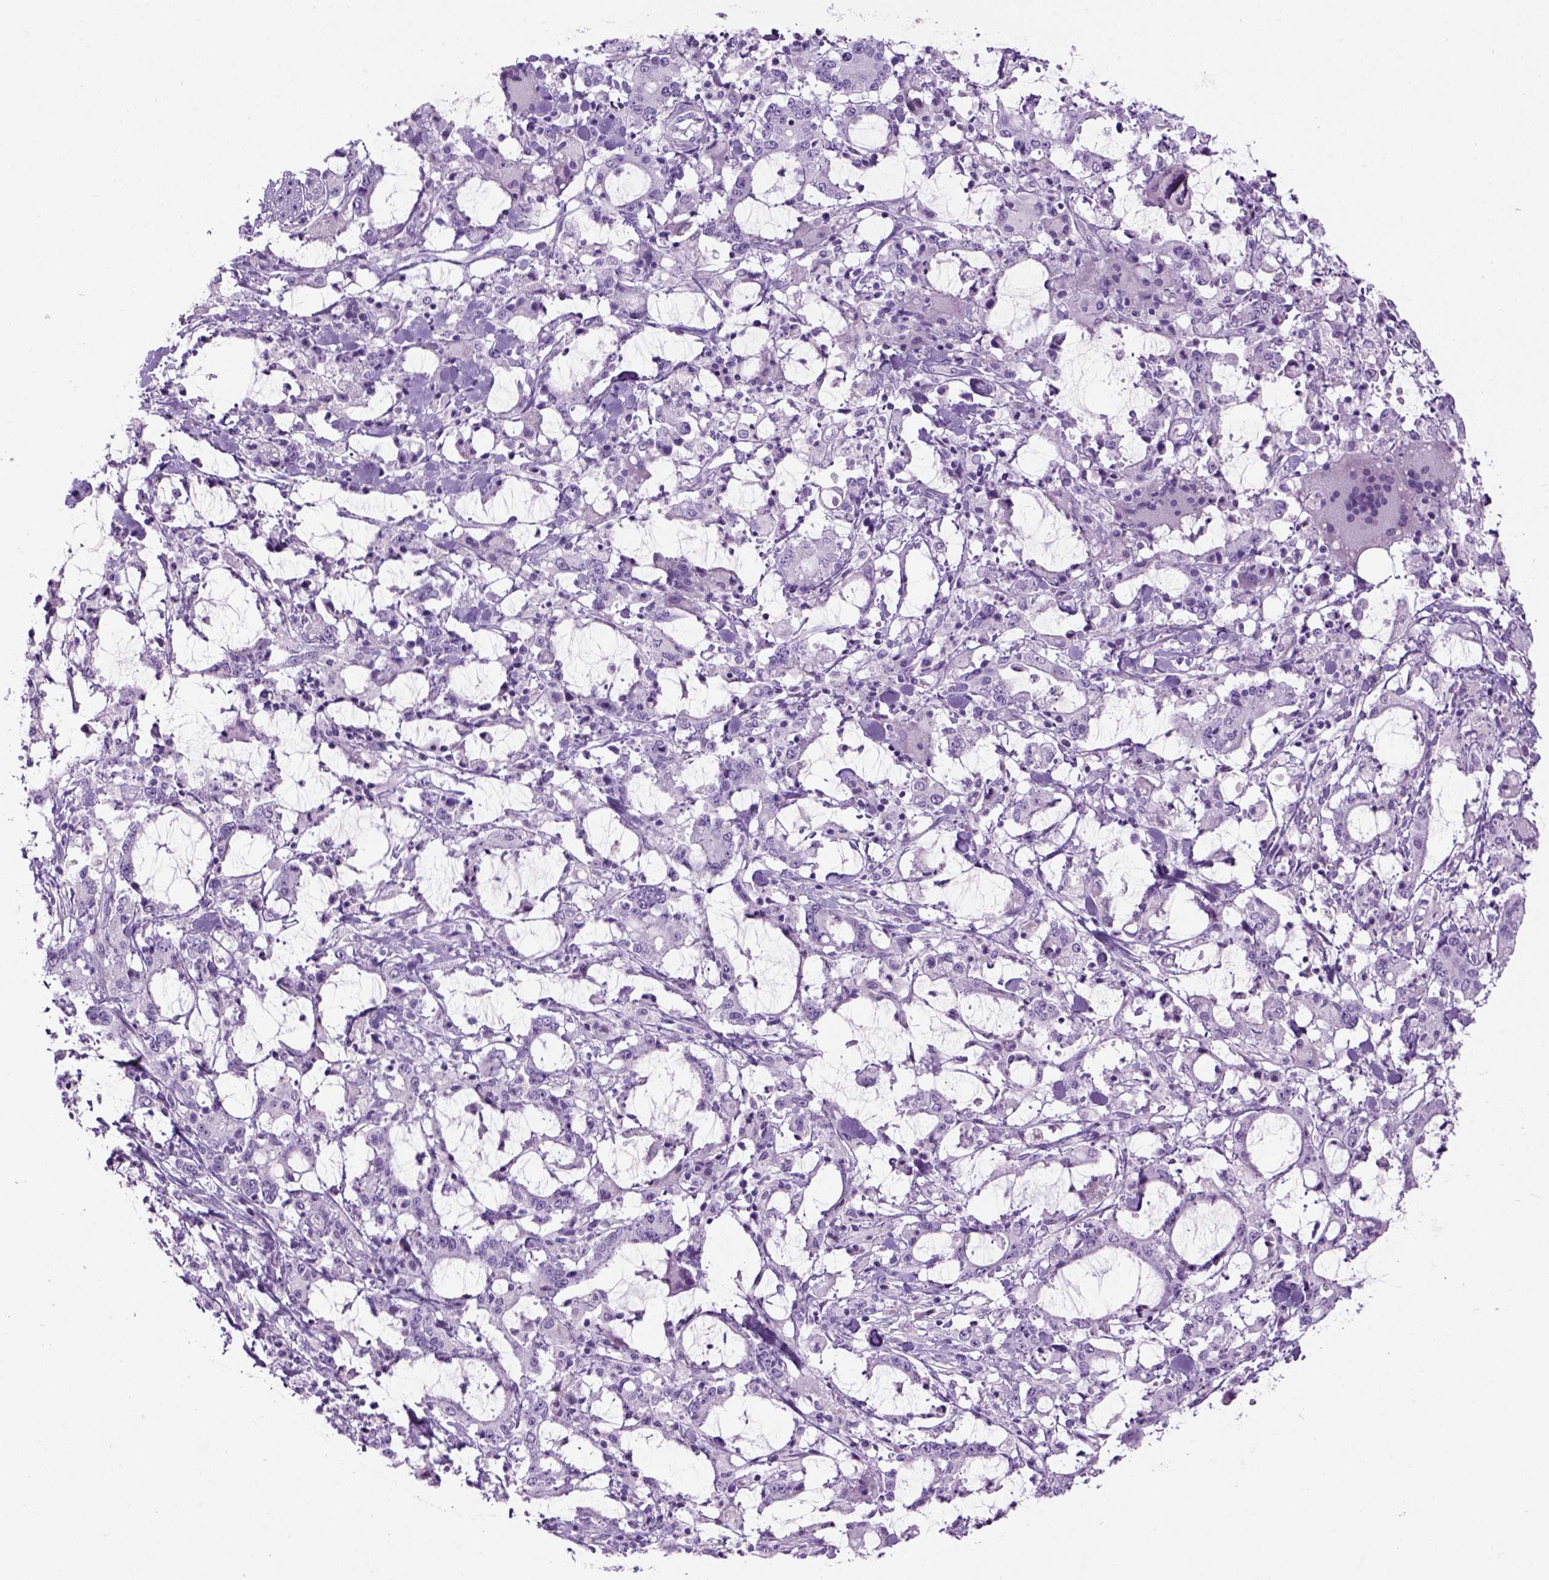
{"staining": {"intensity": "negative", "quantity": "none", "location": "none"}, "tissue": "stomach cancer", "cell_type": "Tumor cells", "image_type": "cancer", "snomed": [{"axis": "morphology", "description": "Adenocarcinoma, NOS"}, {"axis": "topography", "description": "Stomach, upper"}], "caption": "Image shows no significant protein expression in tumor cells of stomach cancer (adenocarcinoma).", "gene": "GABRB2", "patient": {"sex": "male", "age": 68}}